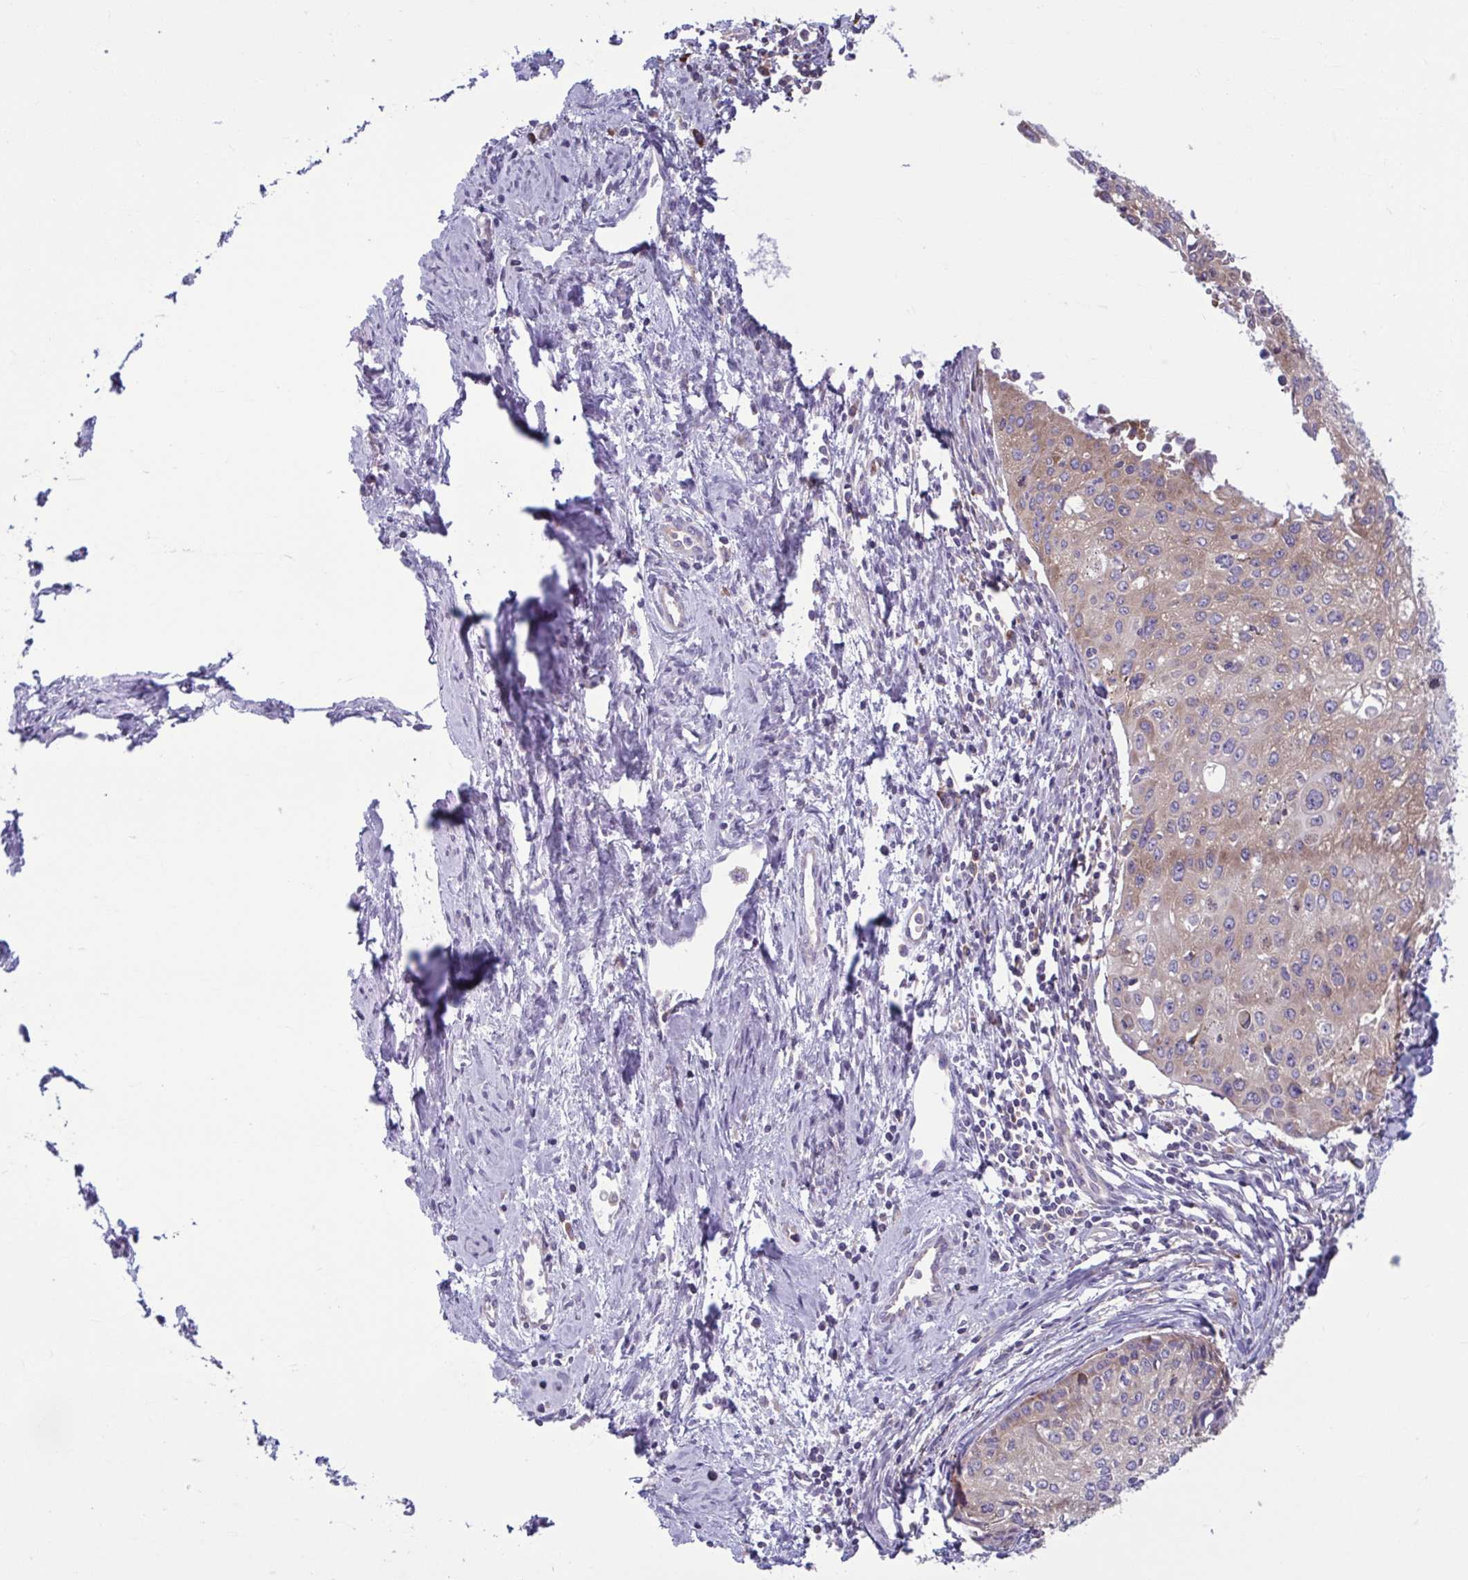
{"staining": {"intensity": "moderate", "quantity": ">75%", "location": "cytoplasmic/membranous"}, "tissue": "cervical cancer", "cell_type": "Tumor cells", "image_type": "cancer", "snomed": [{"axis": "morphology", "description": "Squamous cell carcinoma, NOS"}, {"axis": "topography", "description": "Cervix"}], "caption": "DAB (3,3'-diaminobenzidine) immunohistochemical staining of cervical squamous cell carcinoma demonstrates moderate cytoplasmic/membranous protein staining in approximately >75% of tumor cells. (DAB IHC with brightfield microscopy, high magnification).", "gene": "RPS16", "patient": {"sex": "female", "age": 50}}